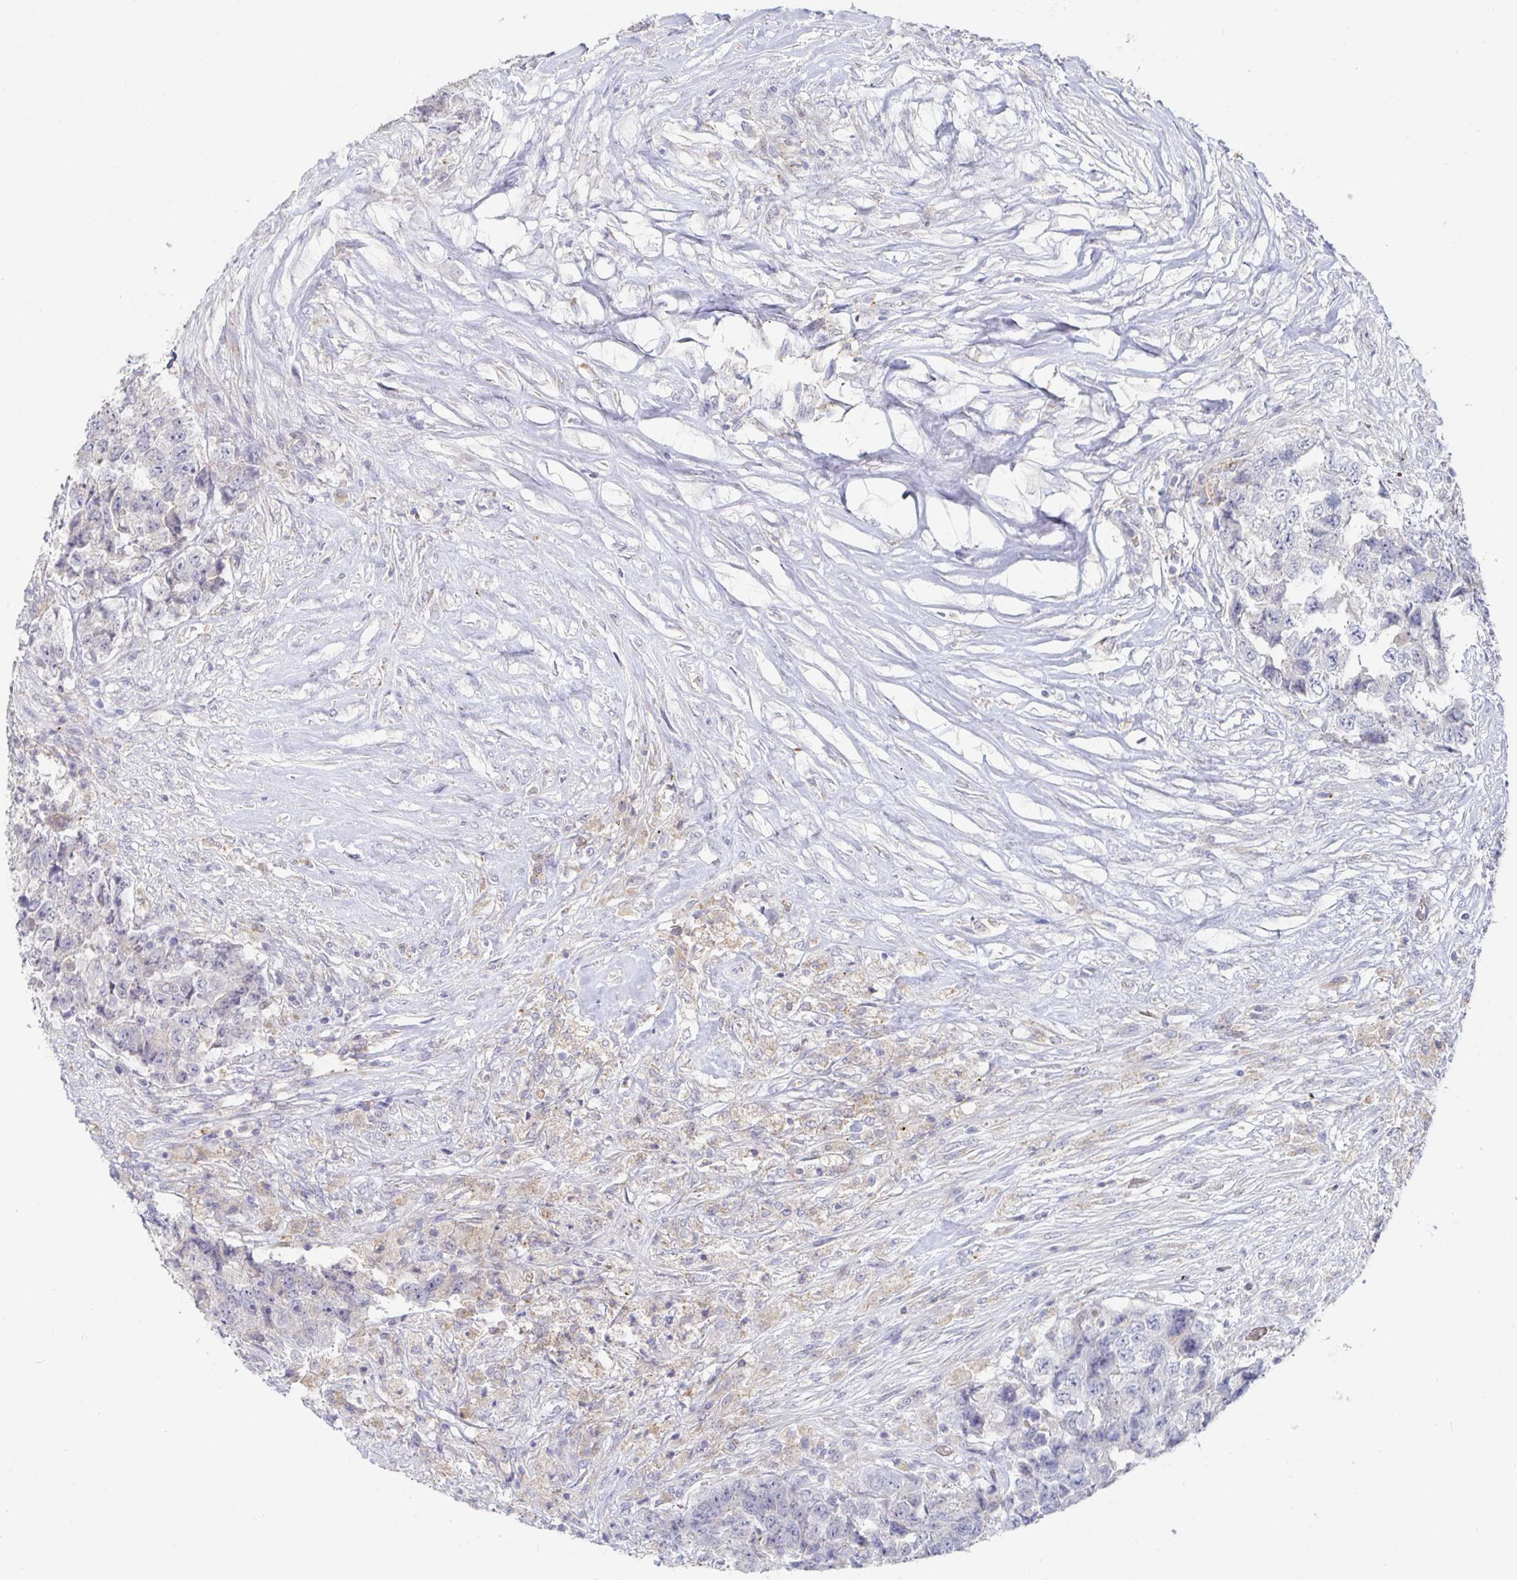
{"staining": {"intensity": "negative", "quantity": "none", "location": "none"}, "tissue": "testis cancer", "cell_type": "Tumor cells", "image_type": "cancer", "snomed": [{"axis": "morphology", "description": "Carcinoma, Embryonal, NOS"}, {"axis": "topography", "description": "Testis"}], "caption": "Immunohistochemistry (IHC) image of embryonal carcinoma (testis) stained for a protein (brown), which shows no staining in tumor cells. The staining is performed using DAB brown chromogen with nuclei counter-stained in using hematoxylin.", "gene": "SPPL3", "patient": {"sex": "male", "age": 24}}